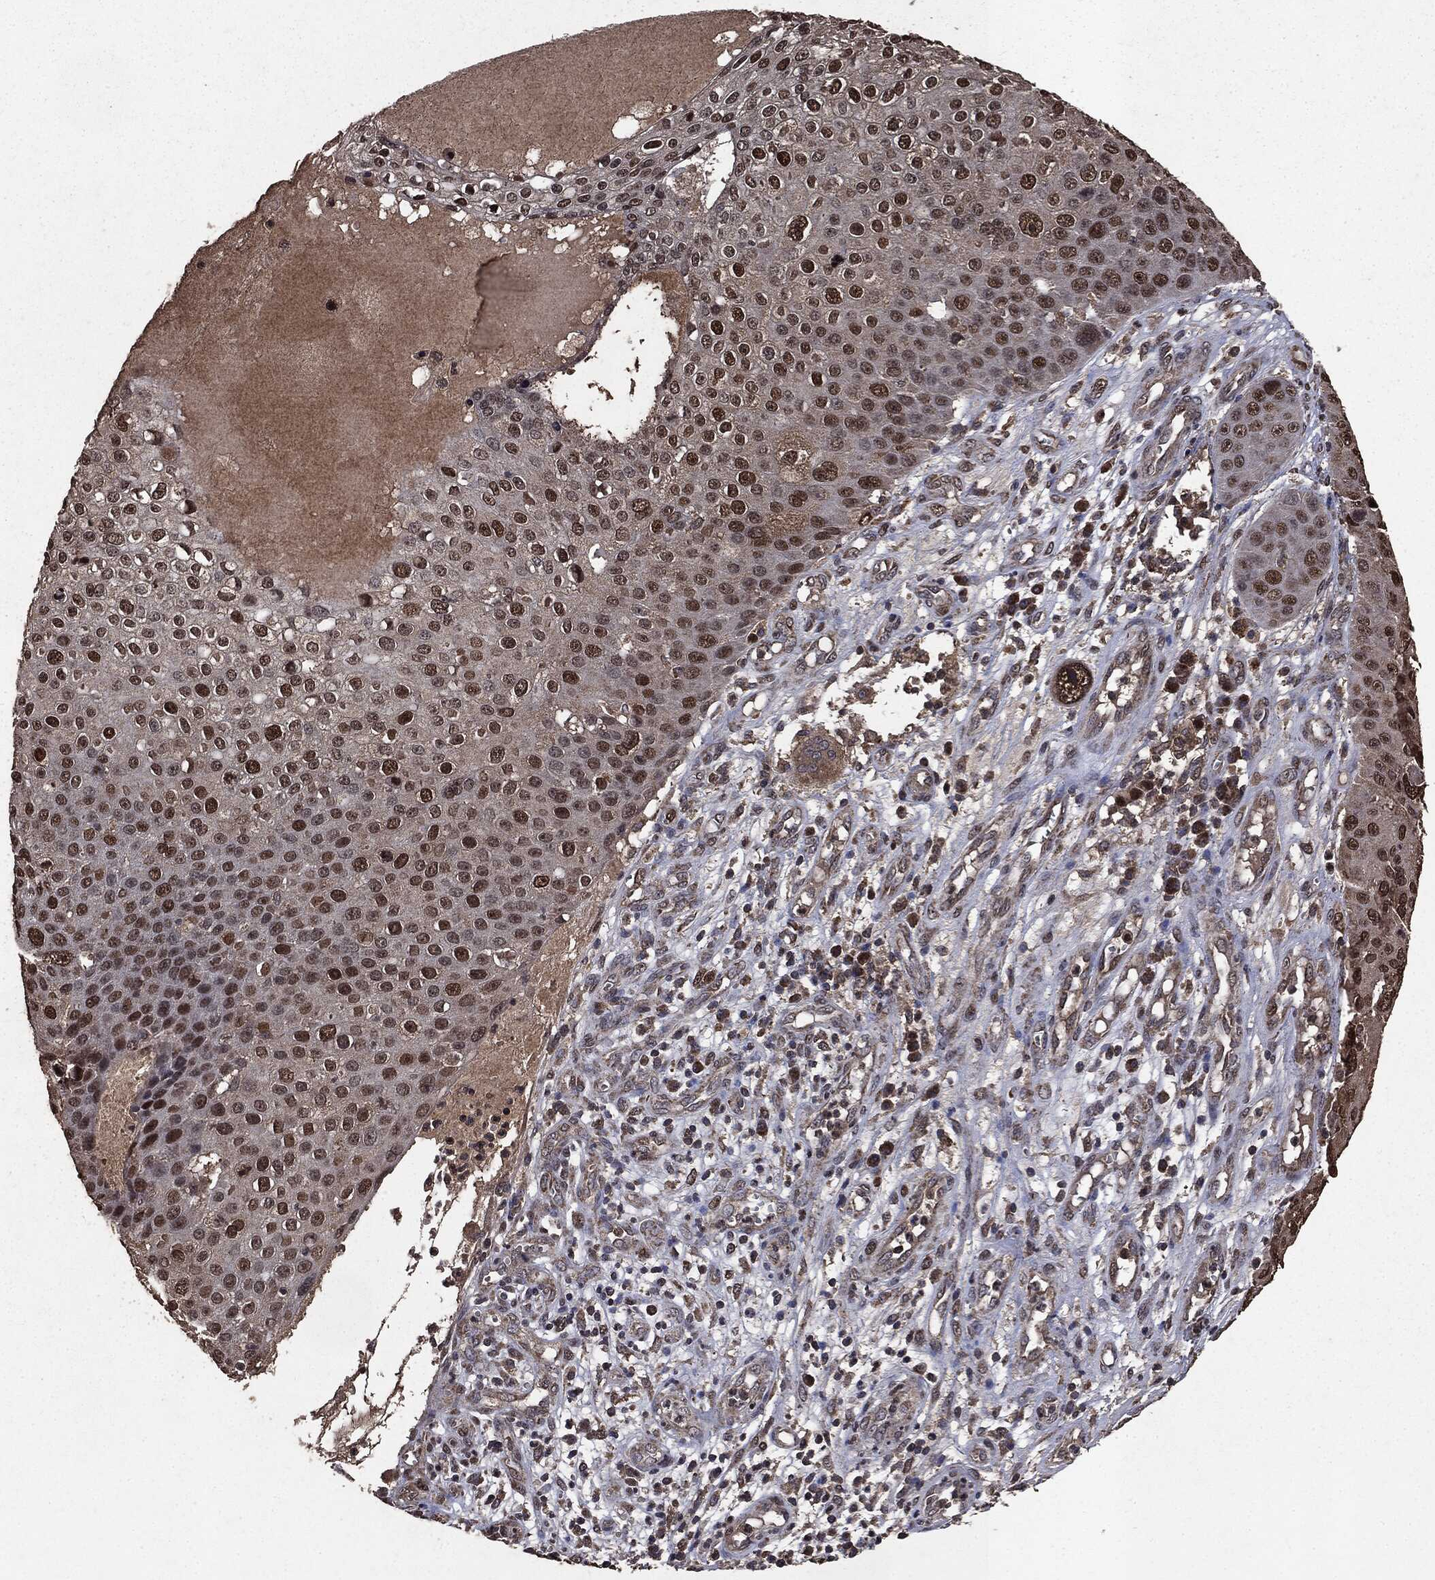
{"staining": {"intensity": "strong", "quantity": "25%-75%", "location": "cytoplasmic/membranous,nuclear"}, "tissue": "skin cancer", "cell_type": "Tumor cells", "image_type": "cancer", "snomed": [{"axis": "morphology", "description": "Squamous cell carcinoma, NOS"}, {"axis": "topography", "description": "Skin"}], "caption": "Skin squamous cell carcinoma tissue shows strong cytoplasmic/membranous and nuclear staining in approximately 25%-75% of tumor cells, visualized by immunohistochemistry.", "gene": "PPP6R2", "patient": {"sex": "male", "age": 71}}